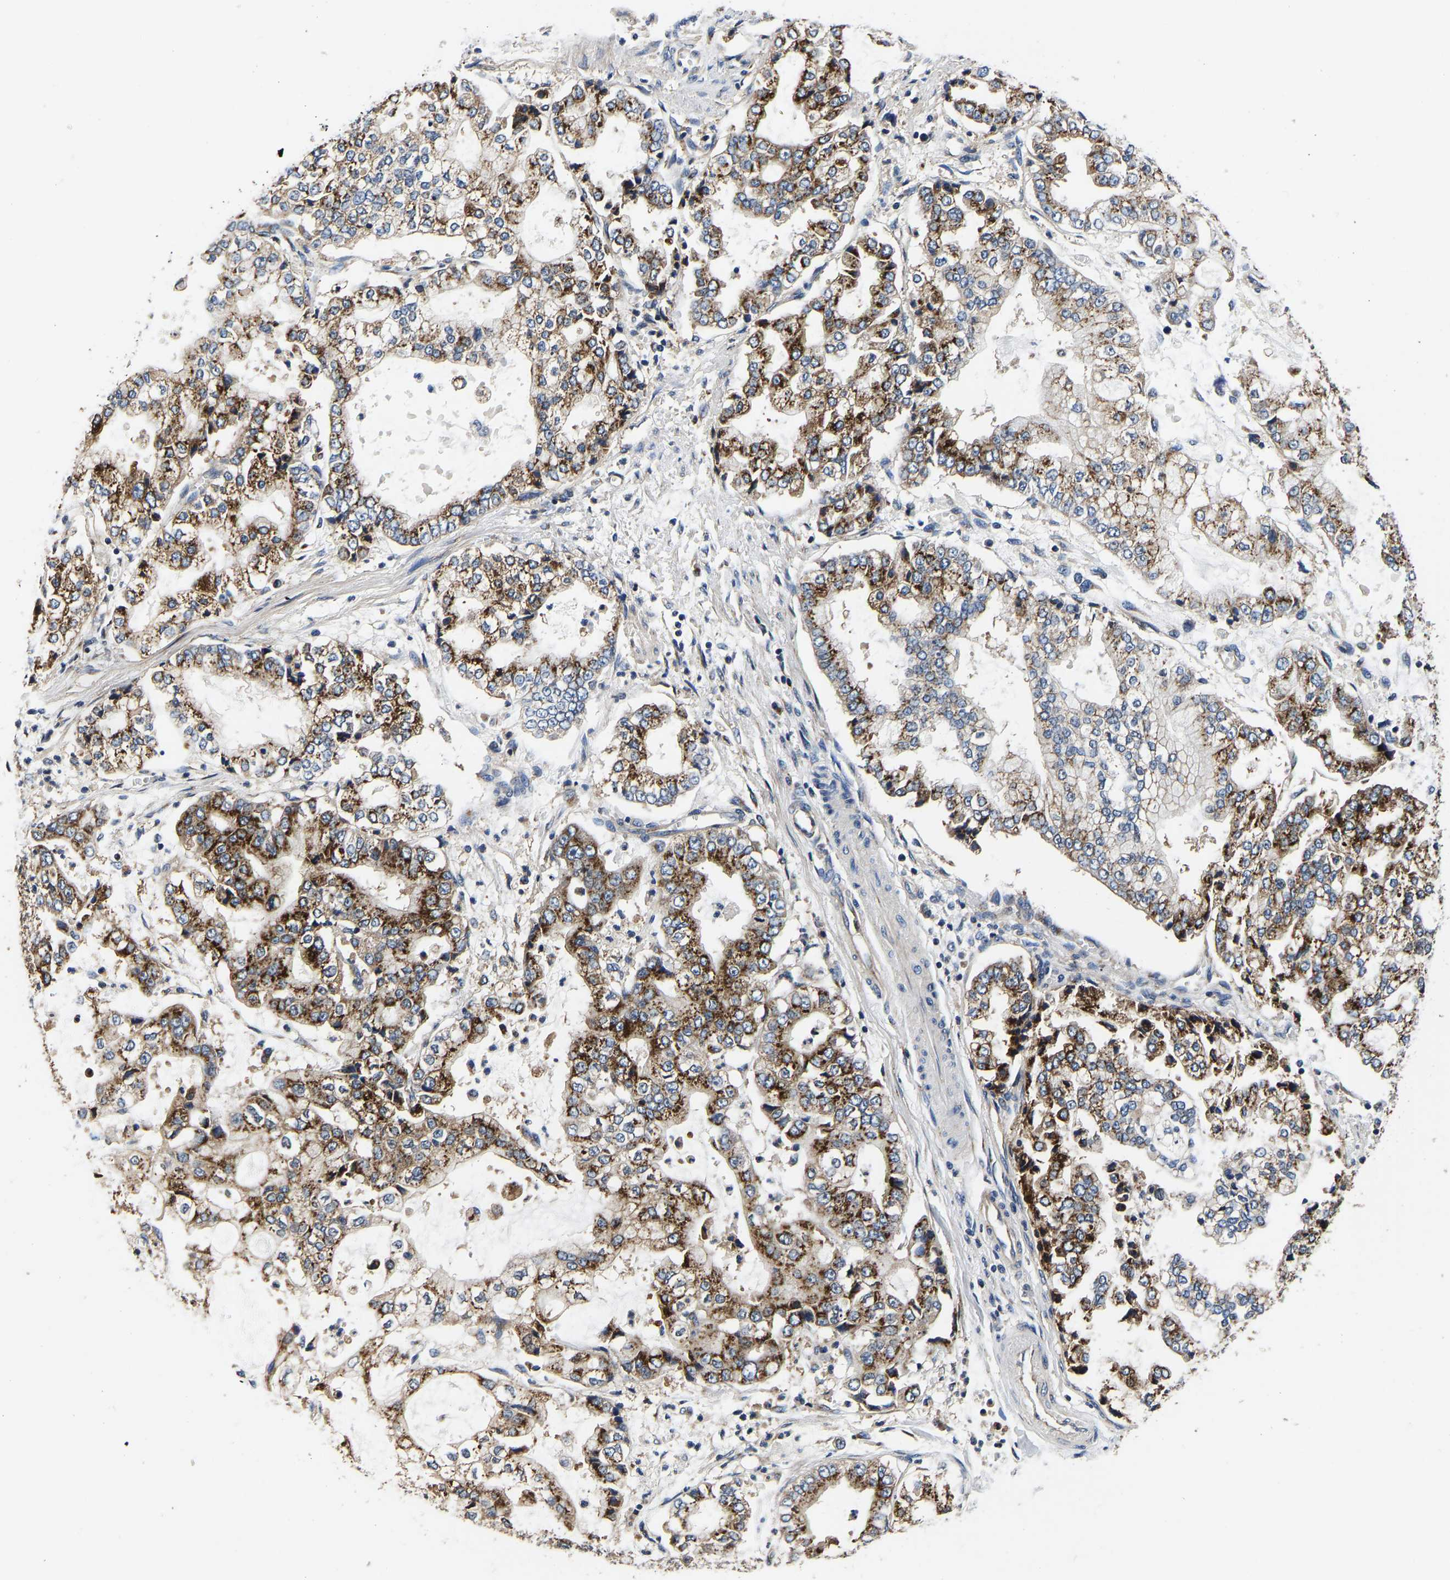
{"staining": {"intensity": "strong", "quantity": ">75%", "location": "cytoplasmic/membranous"}, "tissue": "stomach cancer", "cell_type": "Tumor cells", "image_type": "cancer", "snomed": [{"axis": "morphology", "description": "Adenocarcinoma, NOS"}, {"axis": "topography", "description": "Stomach"}], "caption": "The immunohistochemical stain shows strong cytoplasmic/membranous positivity in tumor cells of stomach cancer tissue.", "gene": "RABAC1", "patient": {"sex": "male", "age": 76}}